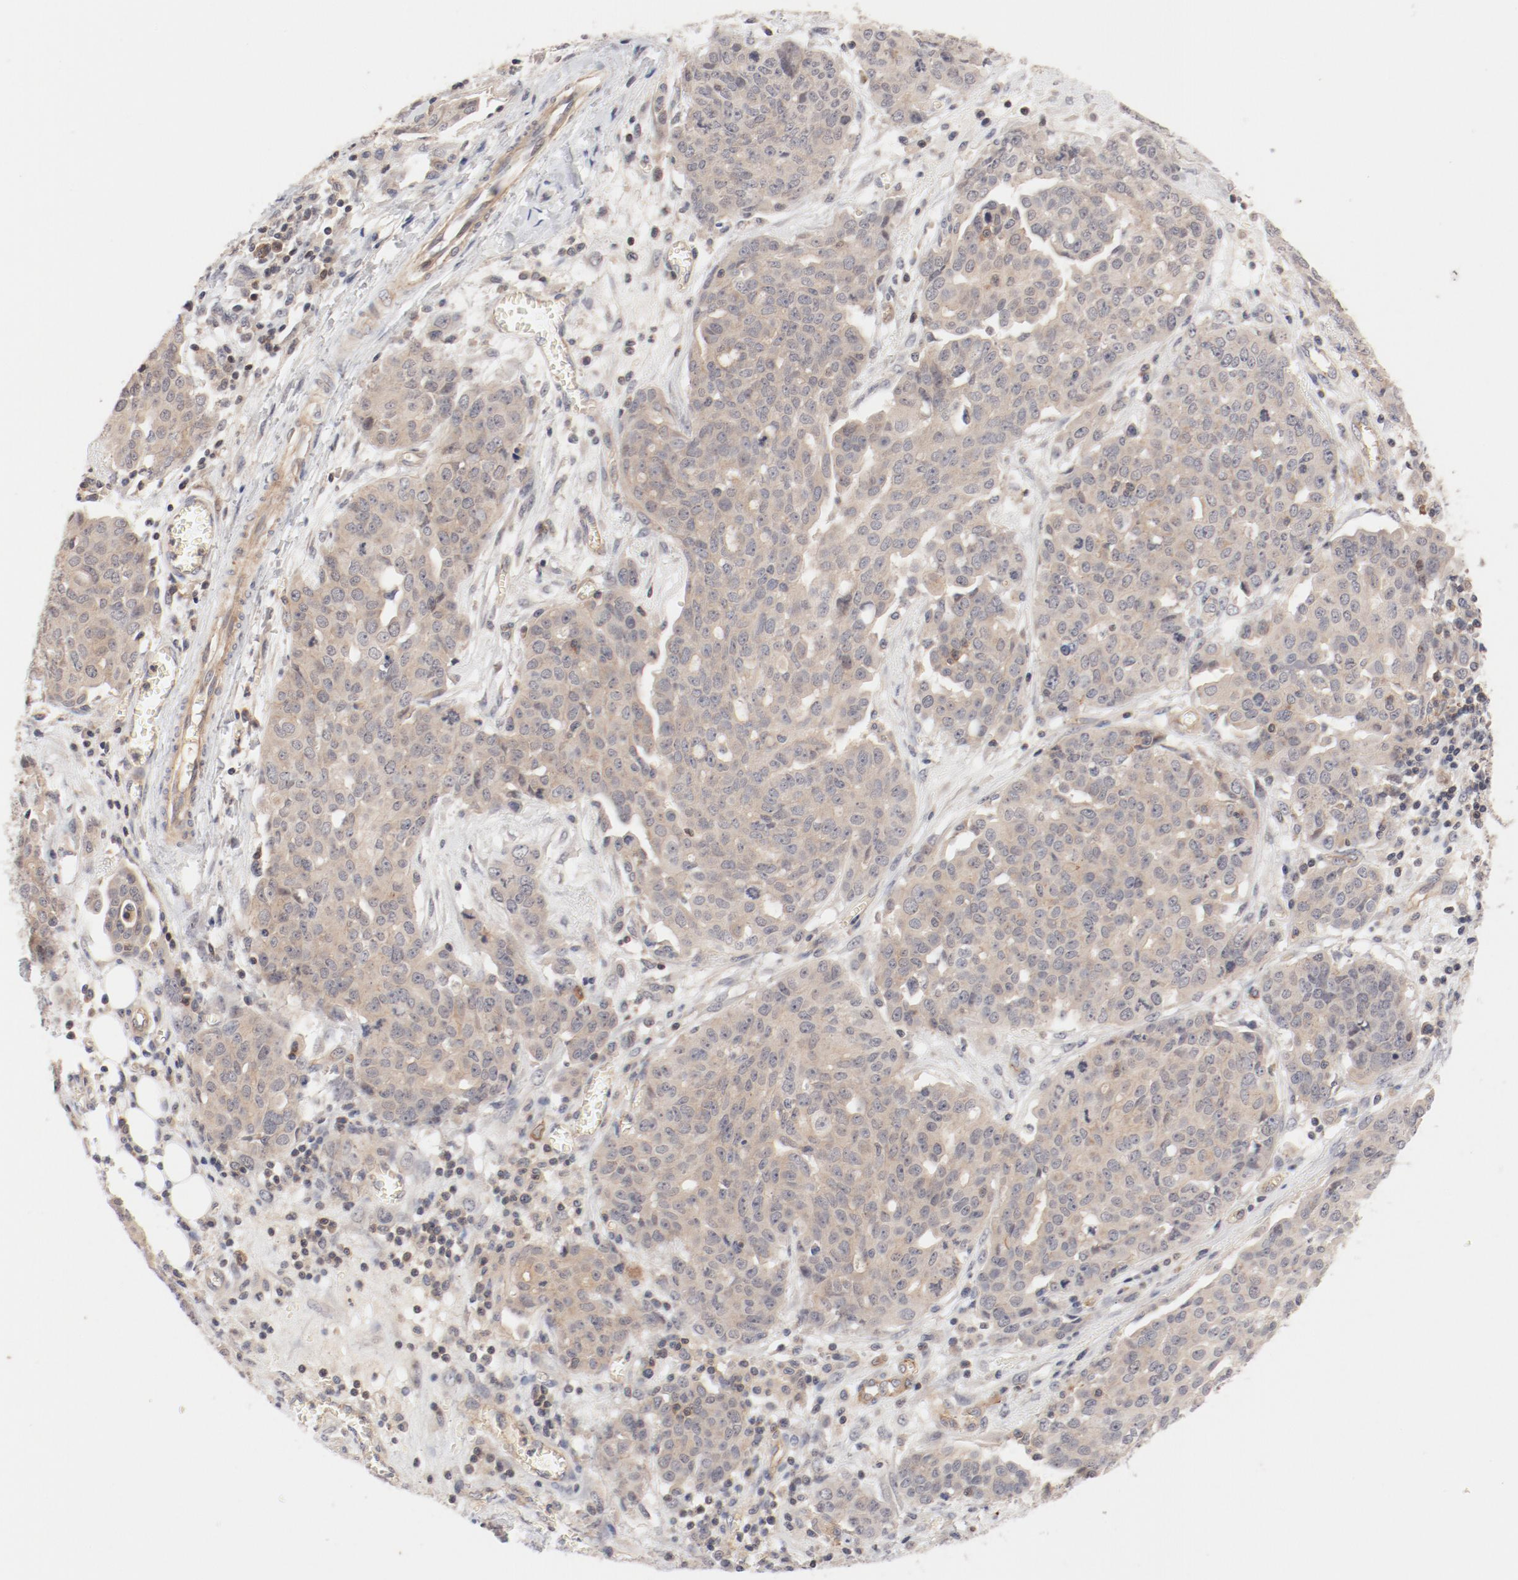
{"staining": {"intensity": "weak", "quantity": ">75%", "location": "cytoplasmic/membranous"}, "tissue": "ovarian cancer", "cell_type": "Tumor cells", "image_type": "cancer", "snomed": [{"axis": "morphology", "description": "Cystadenocarcinoma, serous, NOS"}, {"axis": "topography", "description": "Soft tissue"}, {"axis": "topography", "description": "Ovary"}], "caption": "An immunohistochemistry photomicrograph of neoplastic tissue is shown. Protein staining in brown labels weak cytoplasmic/membranous positivity in serous cystadenocarcinoma (ovarian) within tumor cells.", "gene": "ZNF267", "patient": {"sex": "female", "age": 57}}